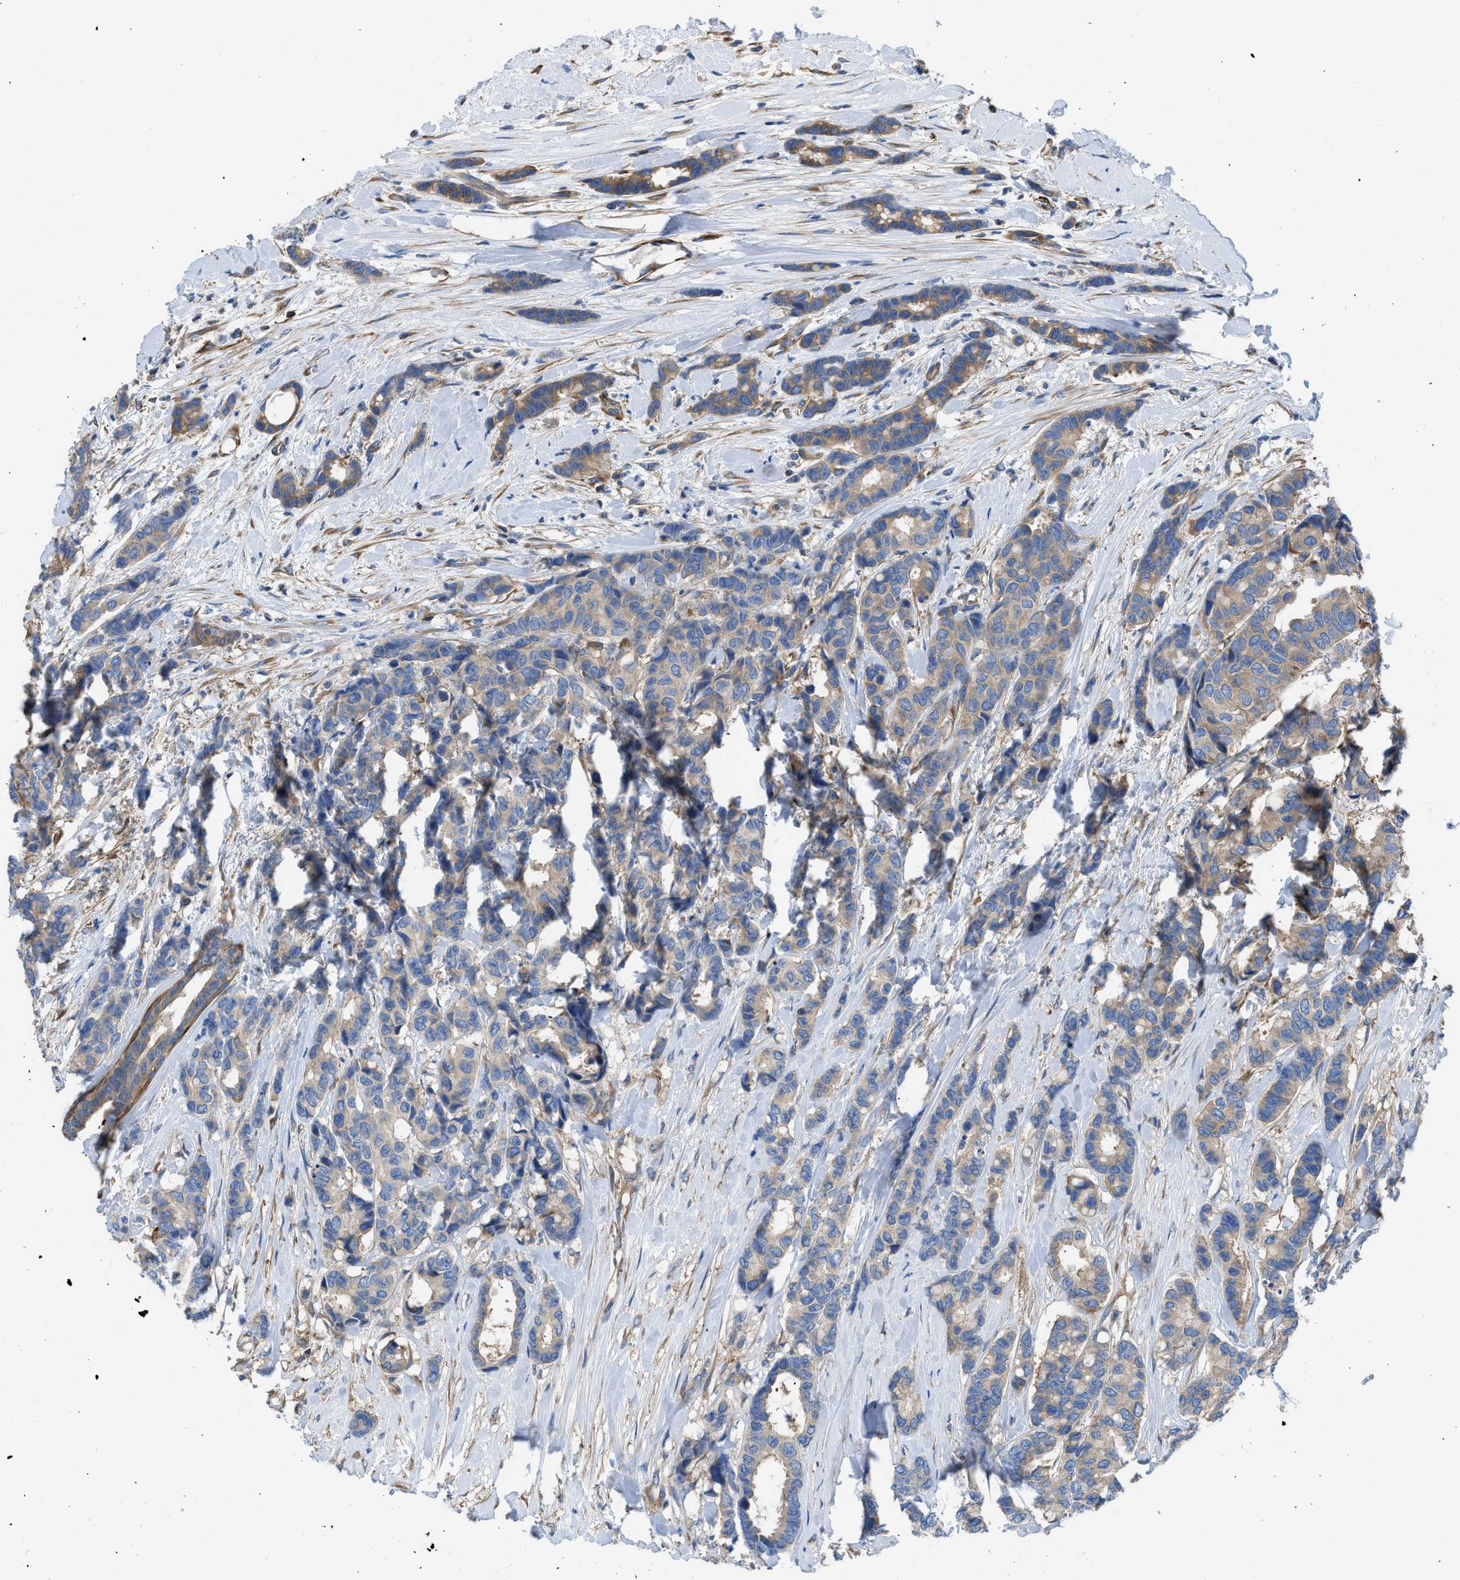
{"staining": {"intensity": "moderate", "quantity": "25%-75%", "location": "cytoplasmic/membranous"}, "tissue": "breast cancer", "cell_type": "Tumor cells", "image_type": "cancer", "snomed": [{"axis": "morphology", "description": "Duct carcinoma"}, {"axis": "topography", "description": "Breast"}], "caption": "Protein analysis of breast cancer (infiltrating ductal carcinoma) tissue demonstrates moderate cytoplasmic/membranous staining in approximately 25%-75% of tumor cells. The staining is performed using DAB brown chromogen to label protein expression. The nuclei are counter-stained blue using hematoxylin.", "gene": "CHKB", "patient": {"sex": "female", "age": 87}}